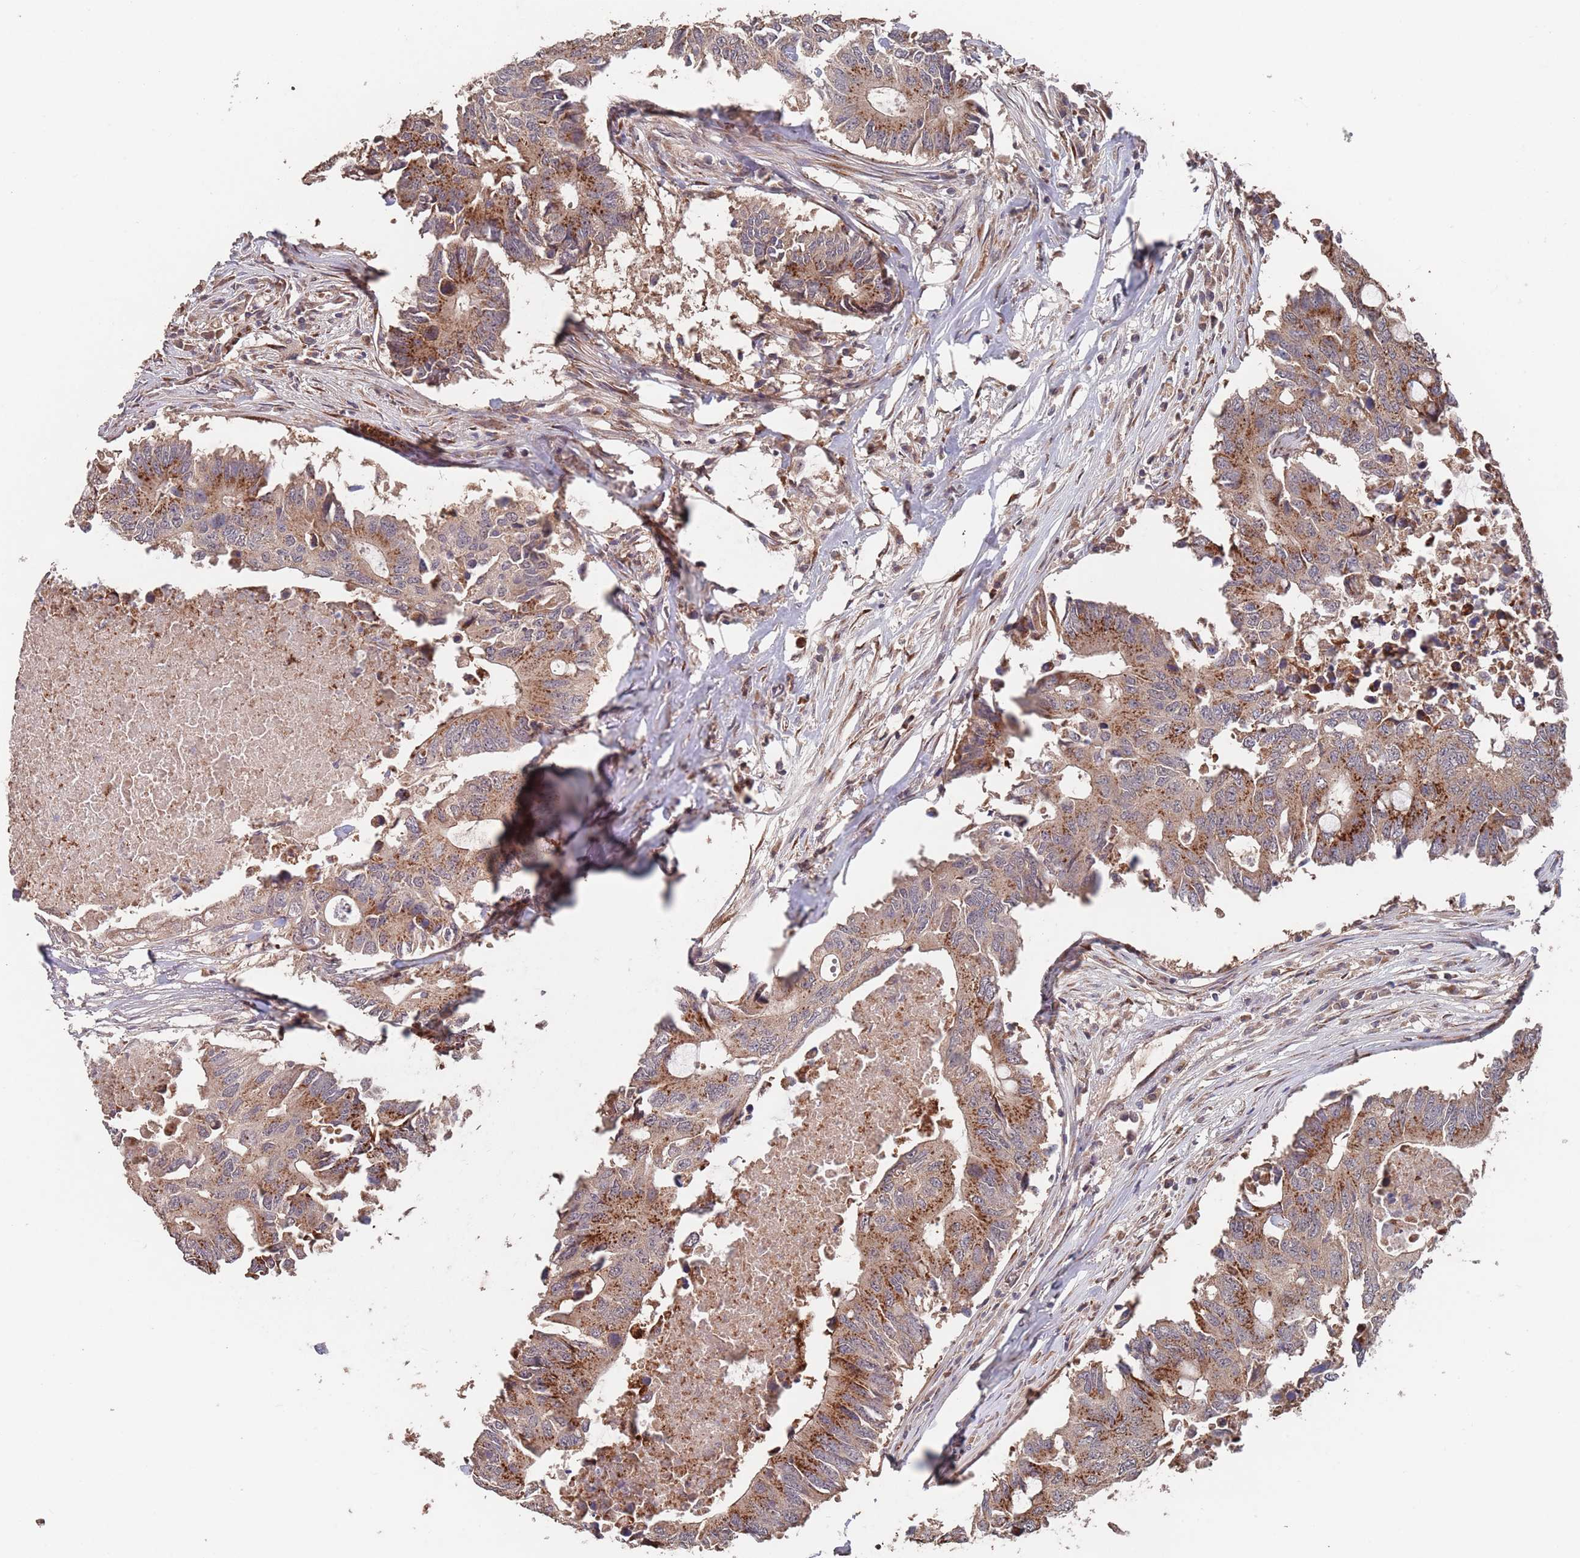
{"staining": {"intensity": "strong", "quantity": ">75%", "location": "cytoplasmic/membranous"}, "tissue": "colorectal cancer", "cell_type": "Tumor cells", "image_type": "cancer", "snomed": [{"axis": "morphology", "description": "Adenocarcinoma, NOS"}, {"axis": "topography", "description": "Colon"}], "caption": "Immunohistochemical staining of human colorectal cancer (adenocarcinoma) displays high levels of strong cytoplasmic/membranous staining in approximately >75% of tumor cells. (IHC, brightfield microscopy, high magnification).", "gene": "UNC45A", "patient": {"sex": "male", "age": 71}}